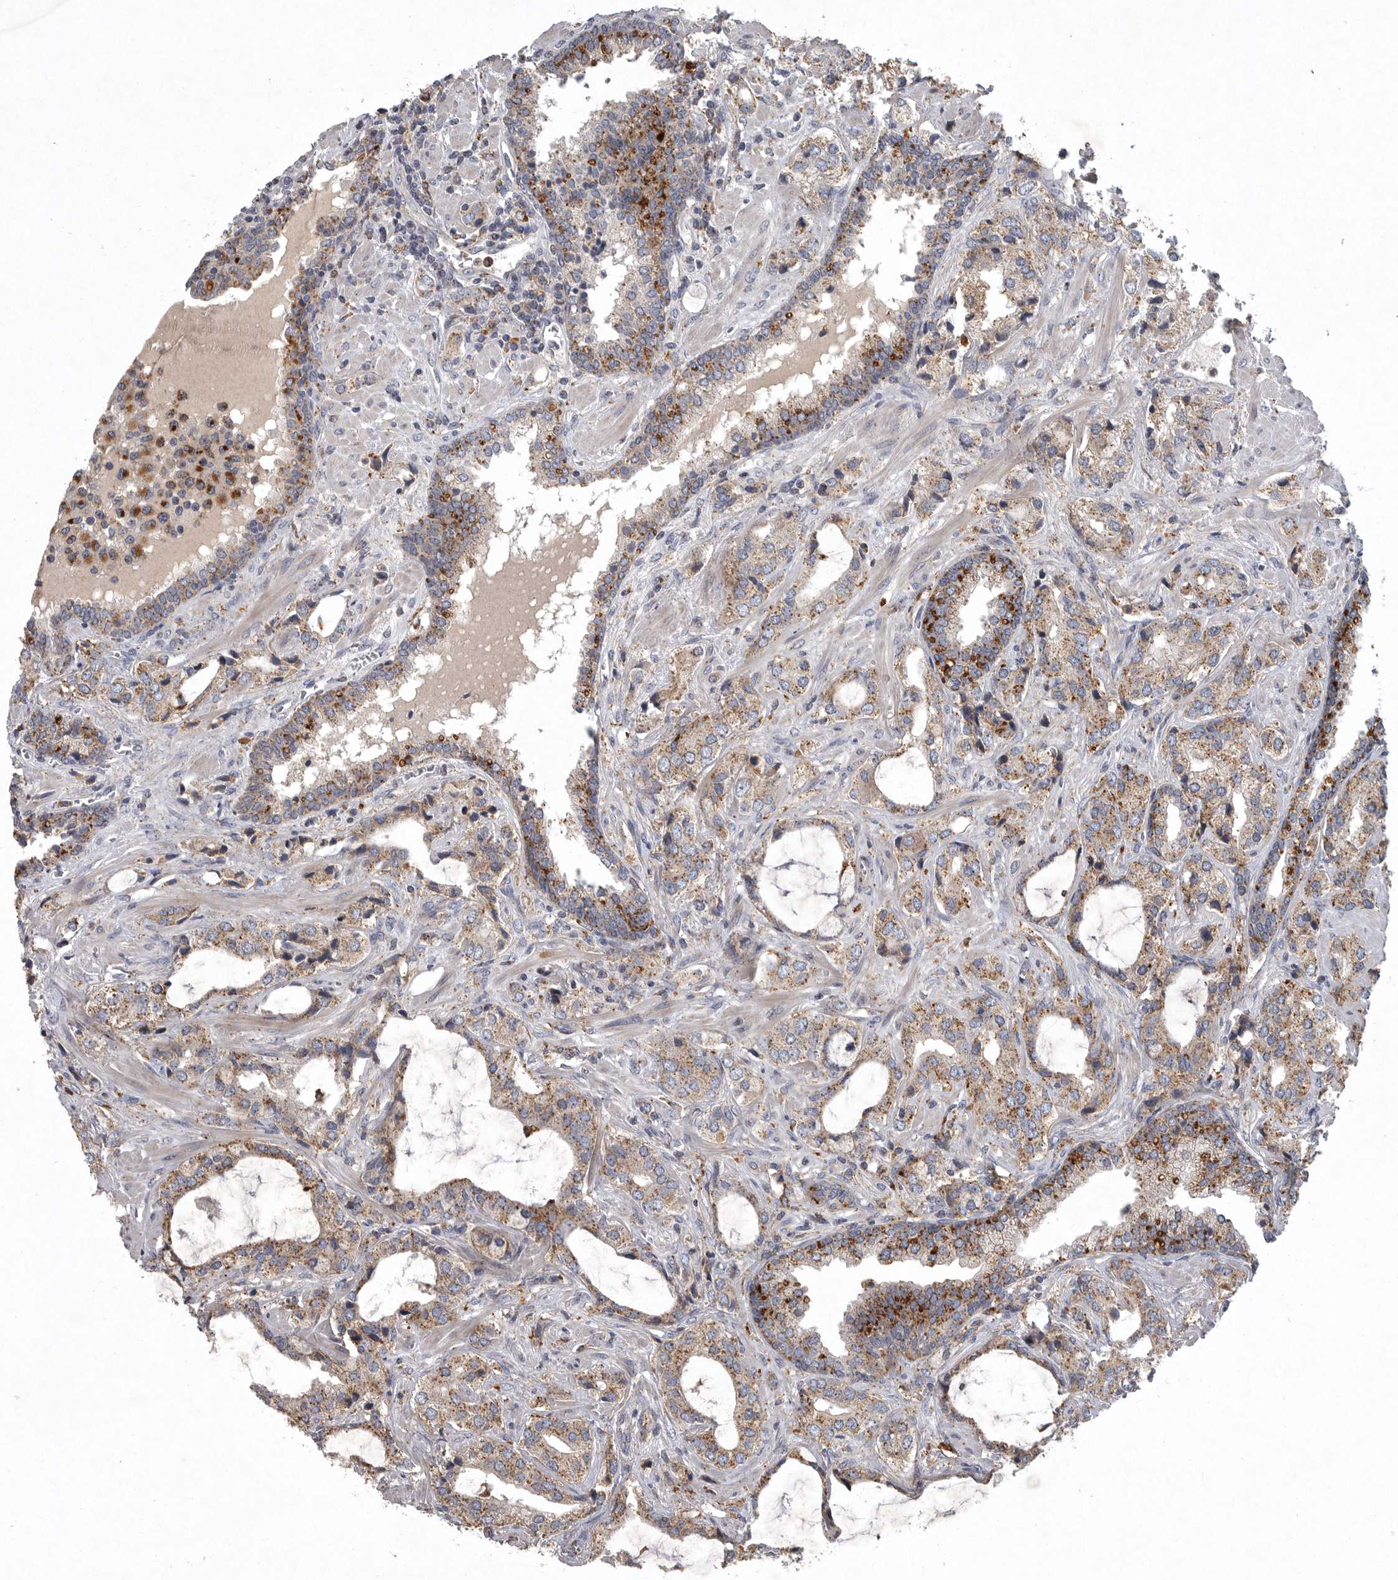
{"staining": {"intensity": "moderate", "quantity": ">75%", "location": "cytoplasmic/membranous"}, "tissue": "prostate cancer", "cell_type": "Tumor cells", "image_type": "cancer", "snomed": [{"axis": "morphology", "description": "Adenocarcinoma, High grade"}, {"axis": "topography", "description": "Prostate"}], "caption": "A medium amount of moderate cytoplasmic/membranous expression is appreciated in approximately >75% of tumor cells in prostate cancer (high-grade adenocarcinoma) tissue. The protein of interest is shown in brown color, while the nuclei are stained blue.", "gene": "LAMTOR3", "patient": {"sex": "male", "age": 66}}